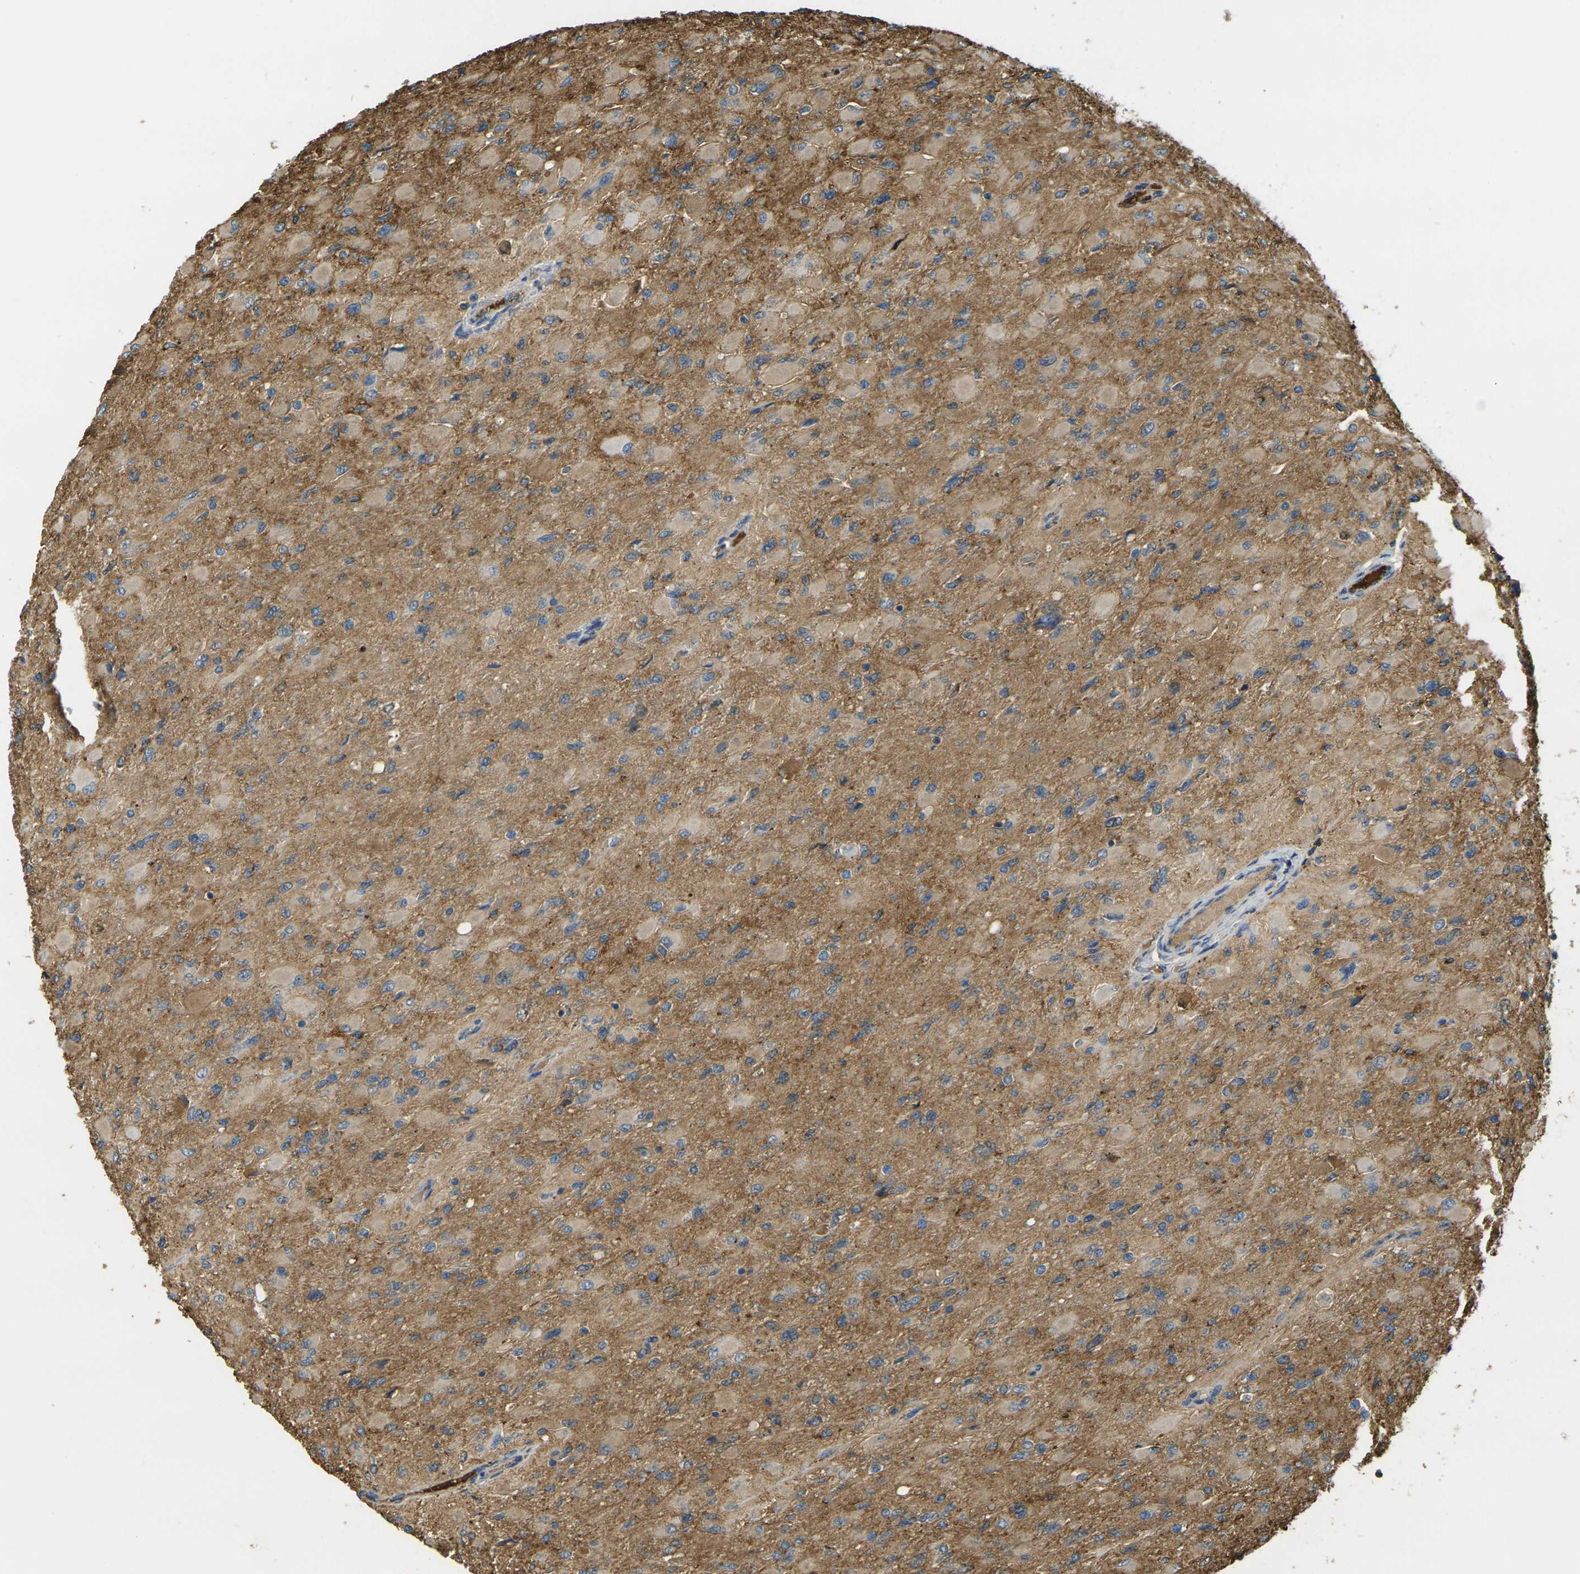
{"staining": {"intensity": "moderate", "quantity": "<25%", "location": "cytoplasmic/membranous"}, "tissue": "glioma", "cell_type": "Tumor cells", "image_type": "cancer", "snomed": [{"axis": "morphology", "description": "Glioma, malignant, High grade"}, {"axis": "topography", "description": "Cerebral cortex"}], "caption": "Moderate cytoplasmic/membranous expression for a protein is present in about <25% of tumor cells of glioma using immunohistochemistry (IHC).", "gene": "PLCD1", "patient": {"sex": "female", "age": 36}}